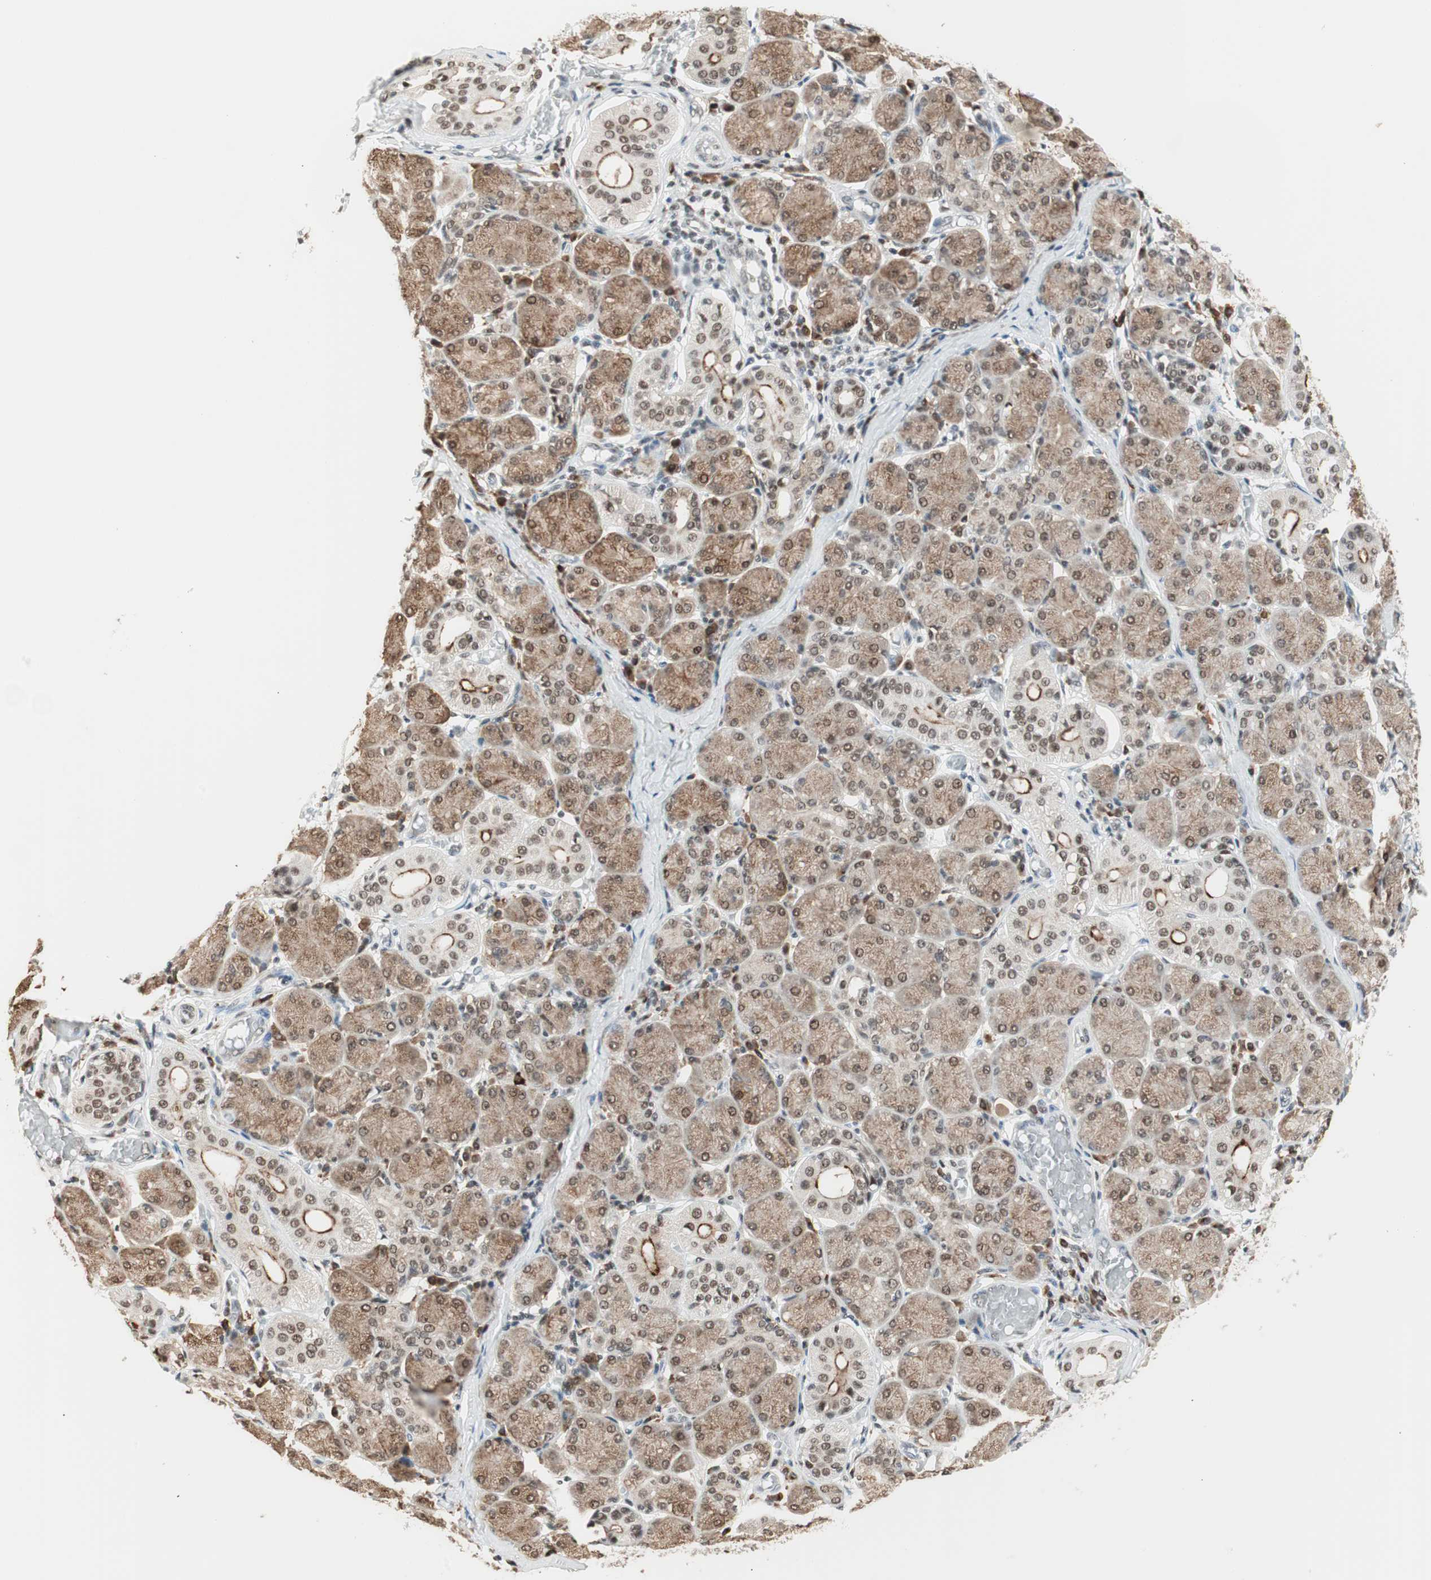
{"staining": {"intensity": "moderate", "quantity": ">75%", "location": "cytoplasmic/membranous,nuclear"}, "tissue": "salivary gland", "cell_type": "Glandular cells", "image_type": "normal", "snomed": [{"axis": "morphology", "description": "Normal tissue, NOS"}, {"axis": "topography", "description": "Salivary gland"}], "caption": "Immunohistochemical staining of unremarkable human salivary gland demonstrates medium levels of moderate cytoplasmic/membranous,nuclear expression in about >75% of glandular cells.", "gene": "SMARCE1", "patient": {"sex": "female", "age": 24}}